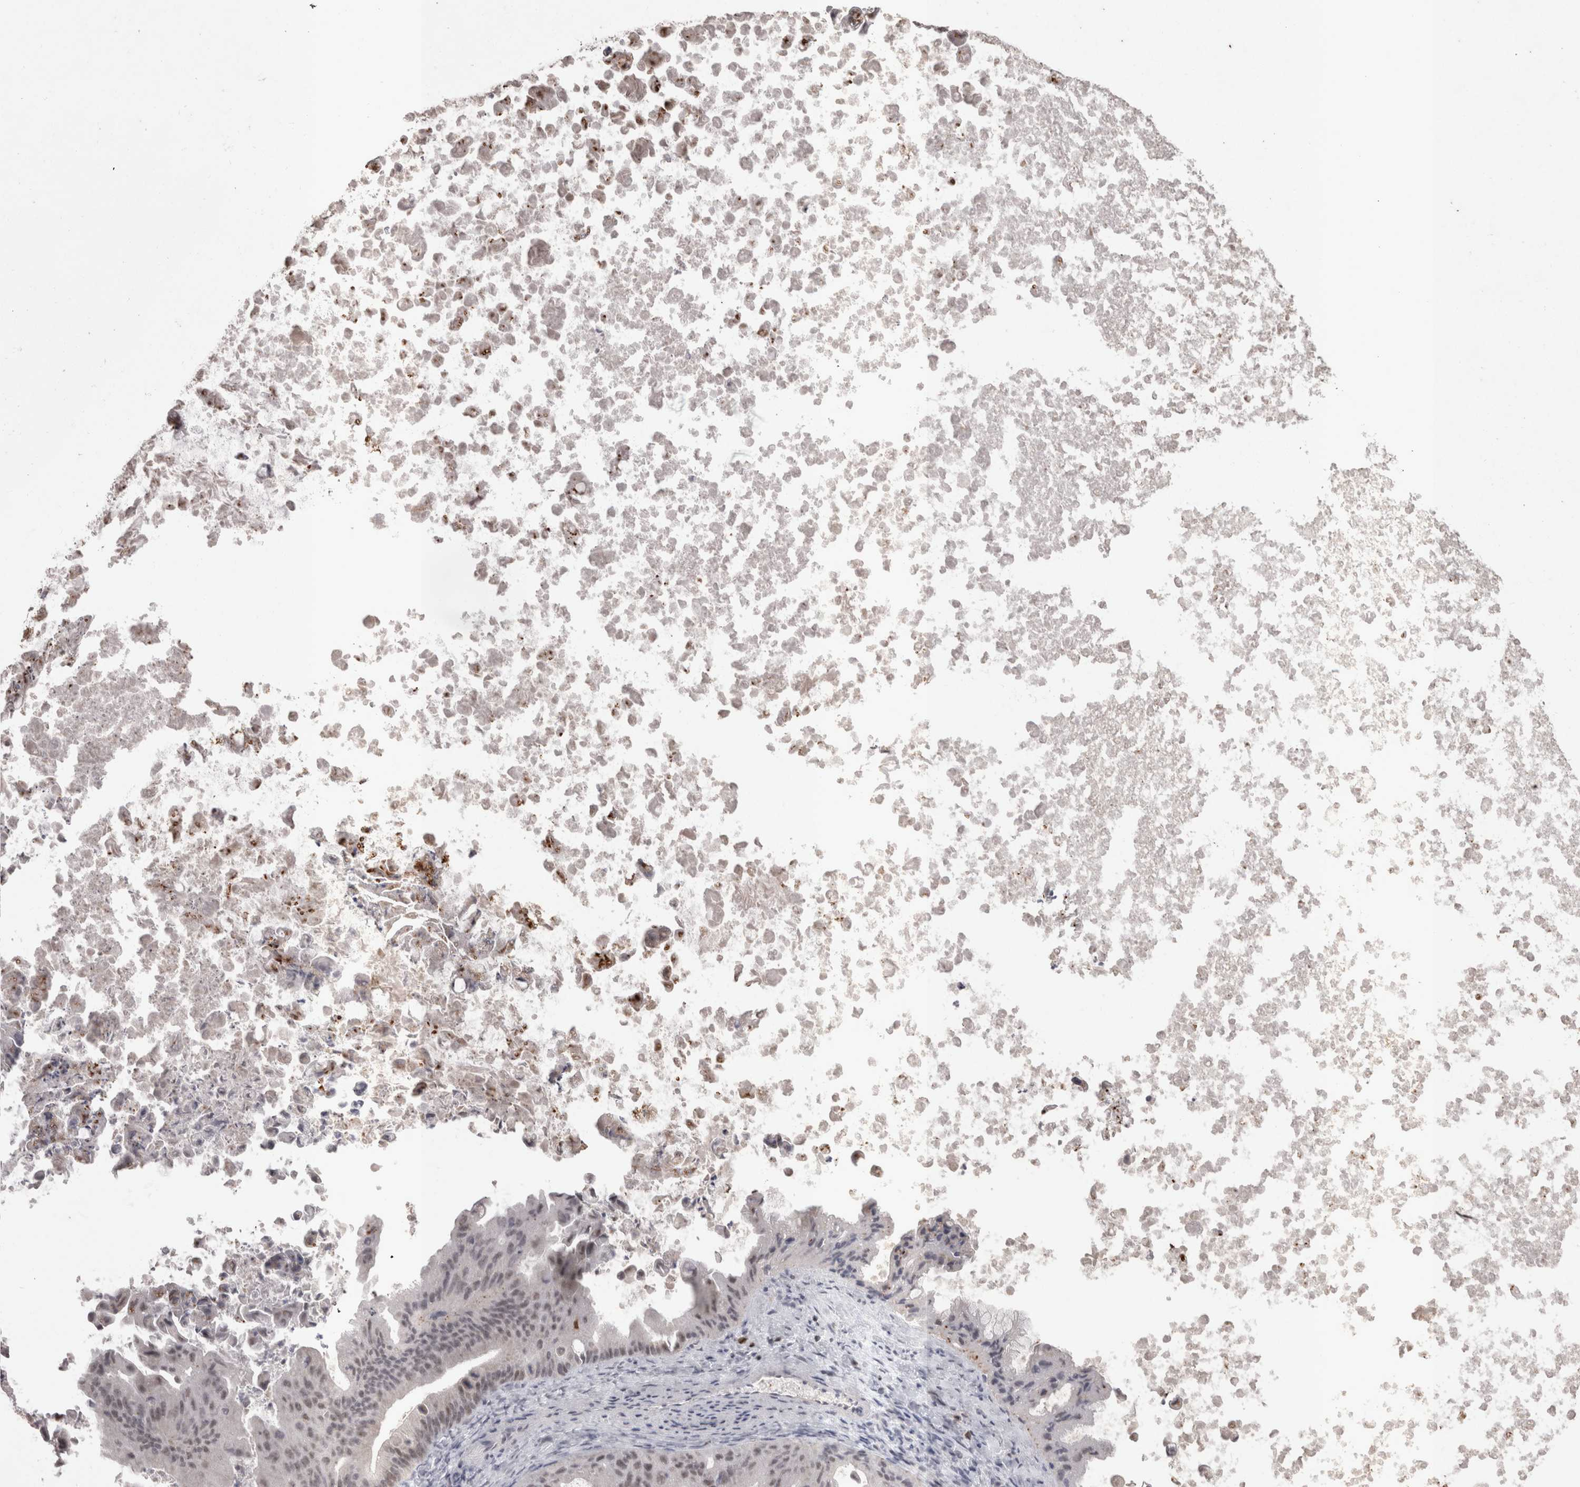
{"staining": {"intensity": "negative", "quantity": "none", "location": "none"}, "tissue": "ovarian cancer", "cell_type": "Tumor cells", "image_type": "cancer", "snomed": [{"axis": "morphology", "description": "Cystadenocarcinoma, mucinous, NOS"}, {"axis": "topography", "description": "Ovary"}], "caption": "This is a photomicrograph of immunohistochemistry (IHC) staining of ovarian mucinous cystadenocarcinoma, which shows no positivity in tumor cells.", "gene": "SKAP1", "patient": {"sex": "female", "age": 37}}